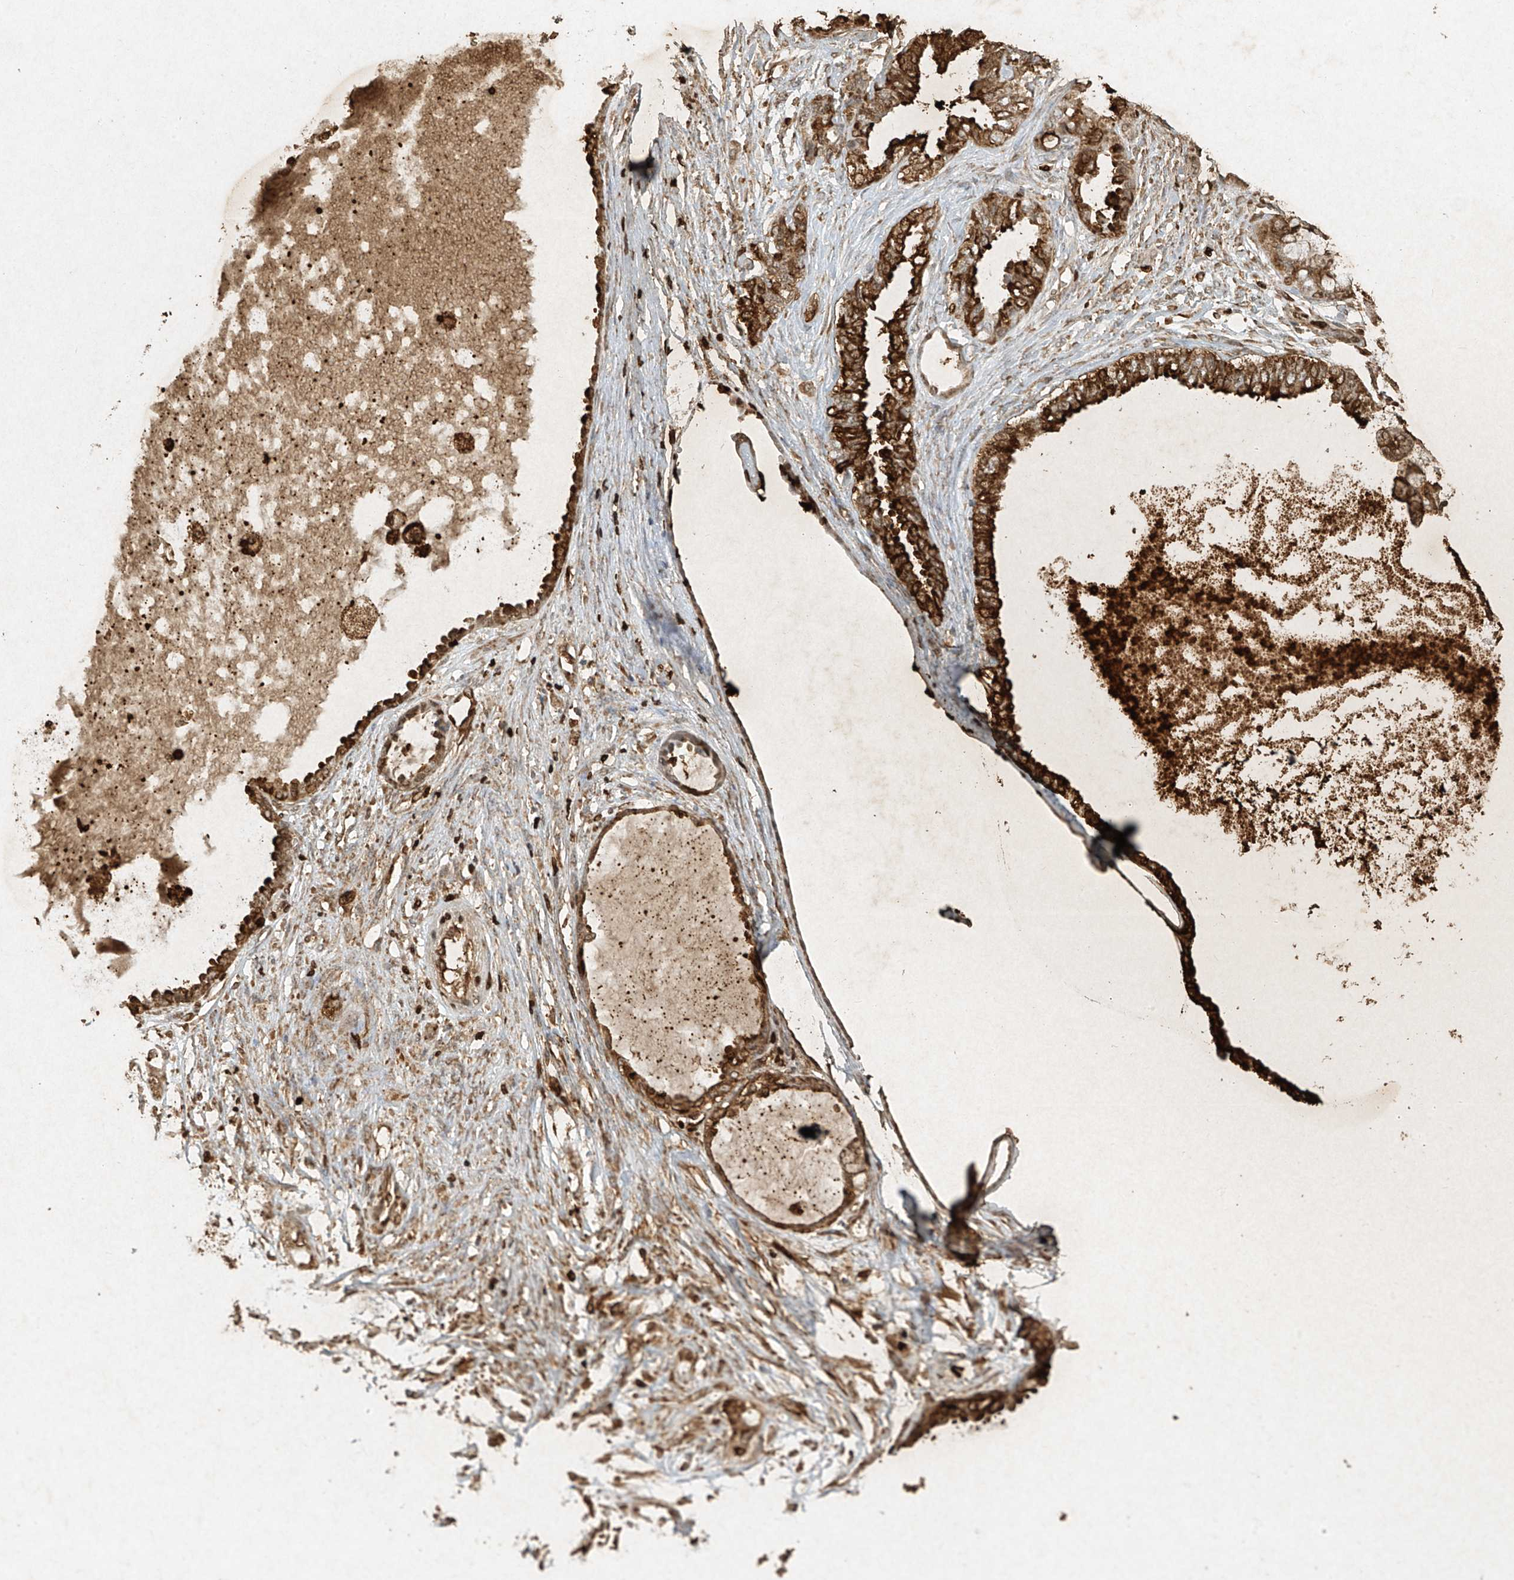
{"staining": {"intensity": "strong", "quantity": ">75%", "location": "cytoplasmic/membranous,nuclear"}, "tissue": "ovarian cancer", "cell_type": "Tumor cells", "image_type": "cancer", "snomed": [{"axis": "morphology", "description": "Carcinoma, NOS"}, {"axis": "morphology", "description": "Carcinoma, endometroid"}, {"axis": "topography", "description": "Ovary"}], "caption": "A brown stain shows strong cytoplasmic/membranous and nuclear positivity of a protein in ovarian cancer (carcinoma) tumor cells.", "gene": "ATRIP", "patient": {"sex": "female", "age": 50}}